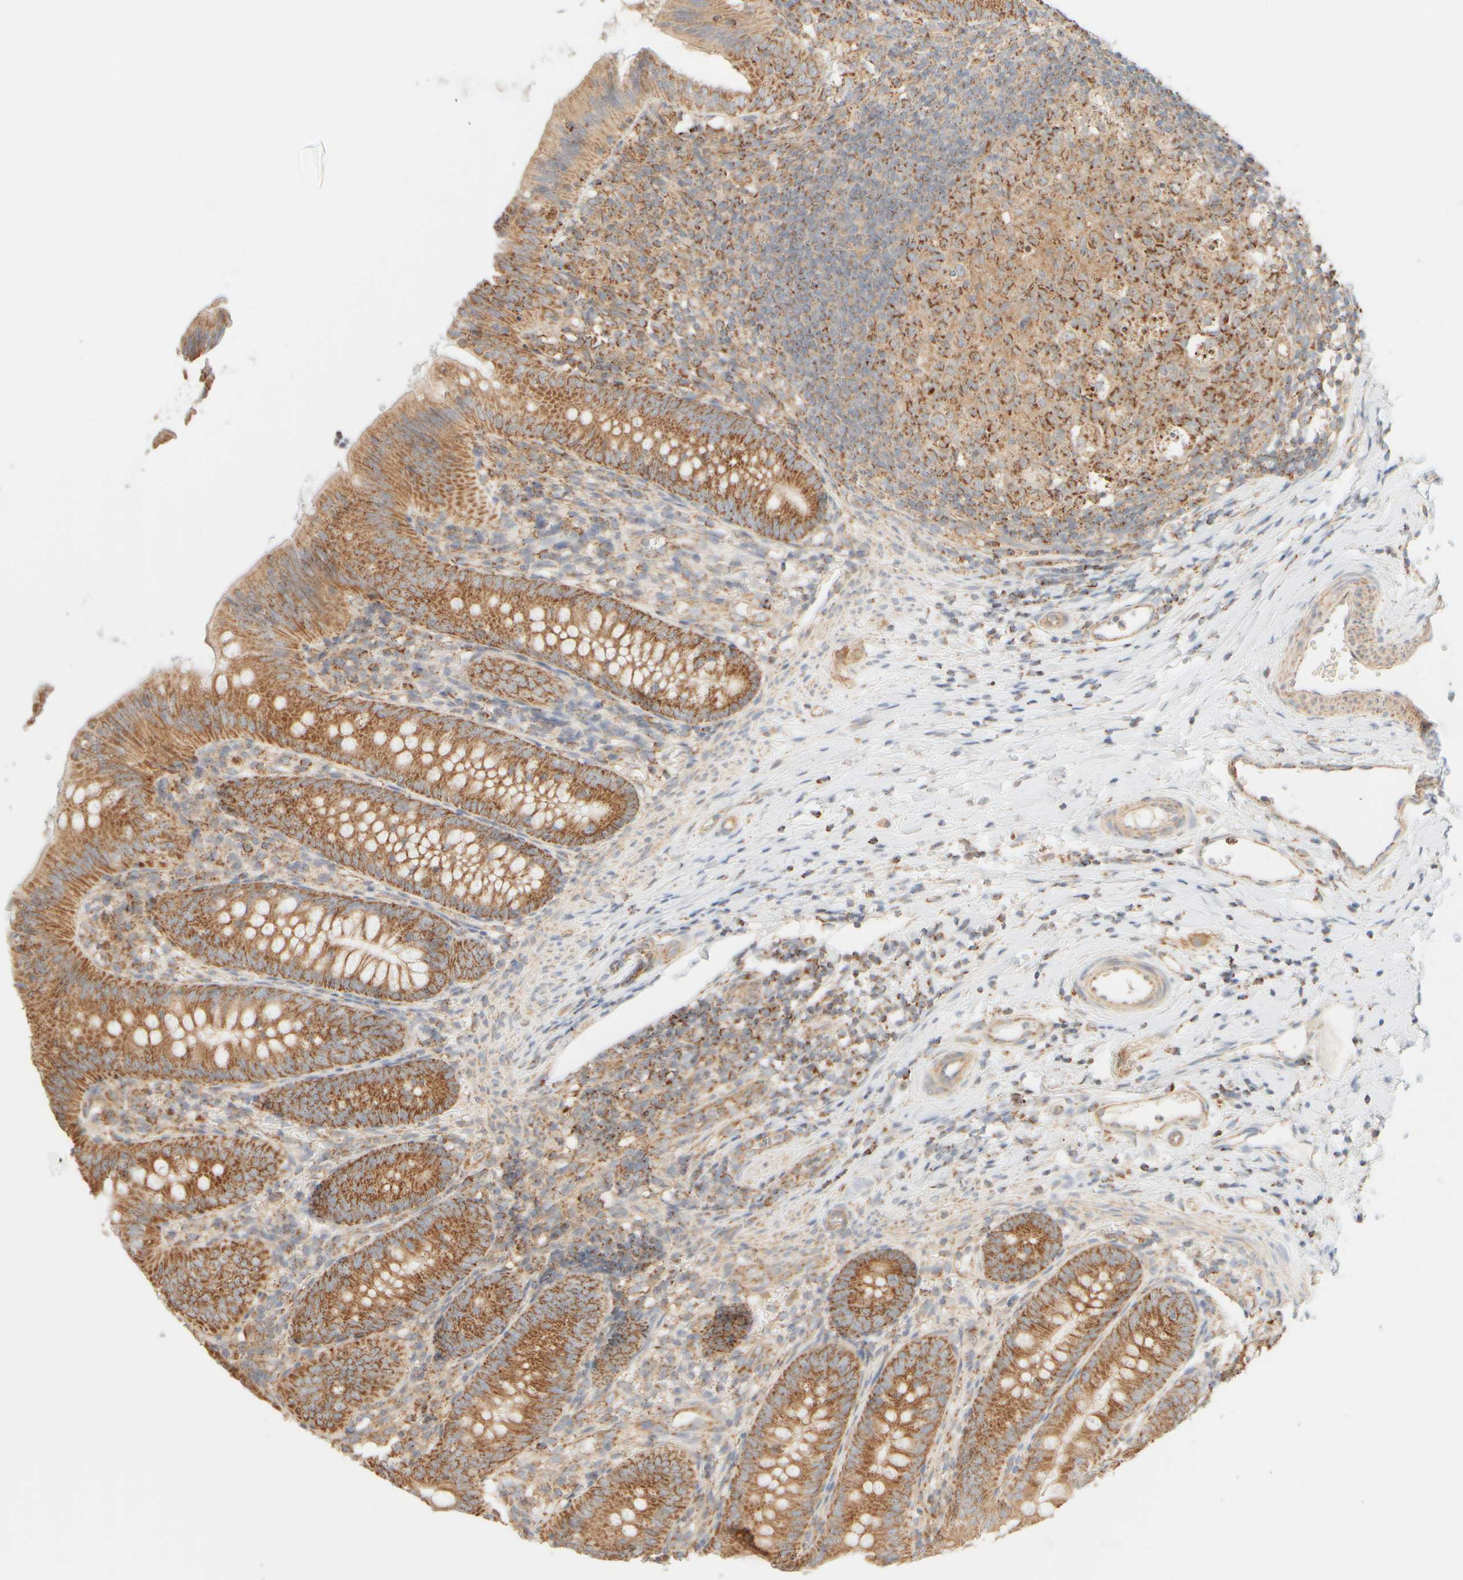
{"staining": {"intensity": "moderate", "quantity": ">75%", "location": "cytoplasmic/membranous"}, "tissue": "appendix", "cell_type": "Glandular cells", "image_type": "normal", "snomed": [{"axis": "morphology", "description": "Normal tissue, NOS"}, {"axis": "topography", "description": "Appendix"}], "caption": "Immunohistochemistry staining of benign appendix, which exhibits medium levels of moderate cytoplasmic/membranous positivity in about >75% of glandular cells indicating moderate cytoplasmic/membranous protein positivity. The staining was performed using DAB (brown) for protein detection and nuclei were counterstained in hematoxylin (blue).", "gene": "APBB2", "patient": {"sex": "male", "age": 1}}